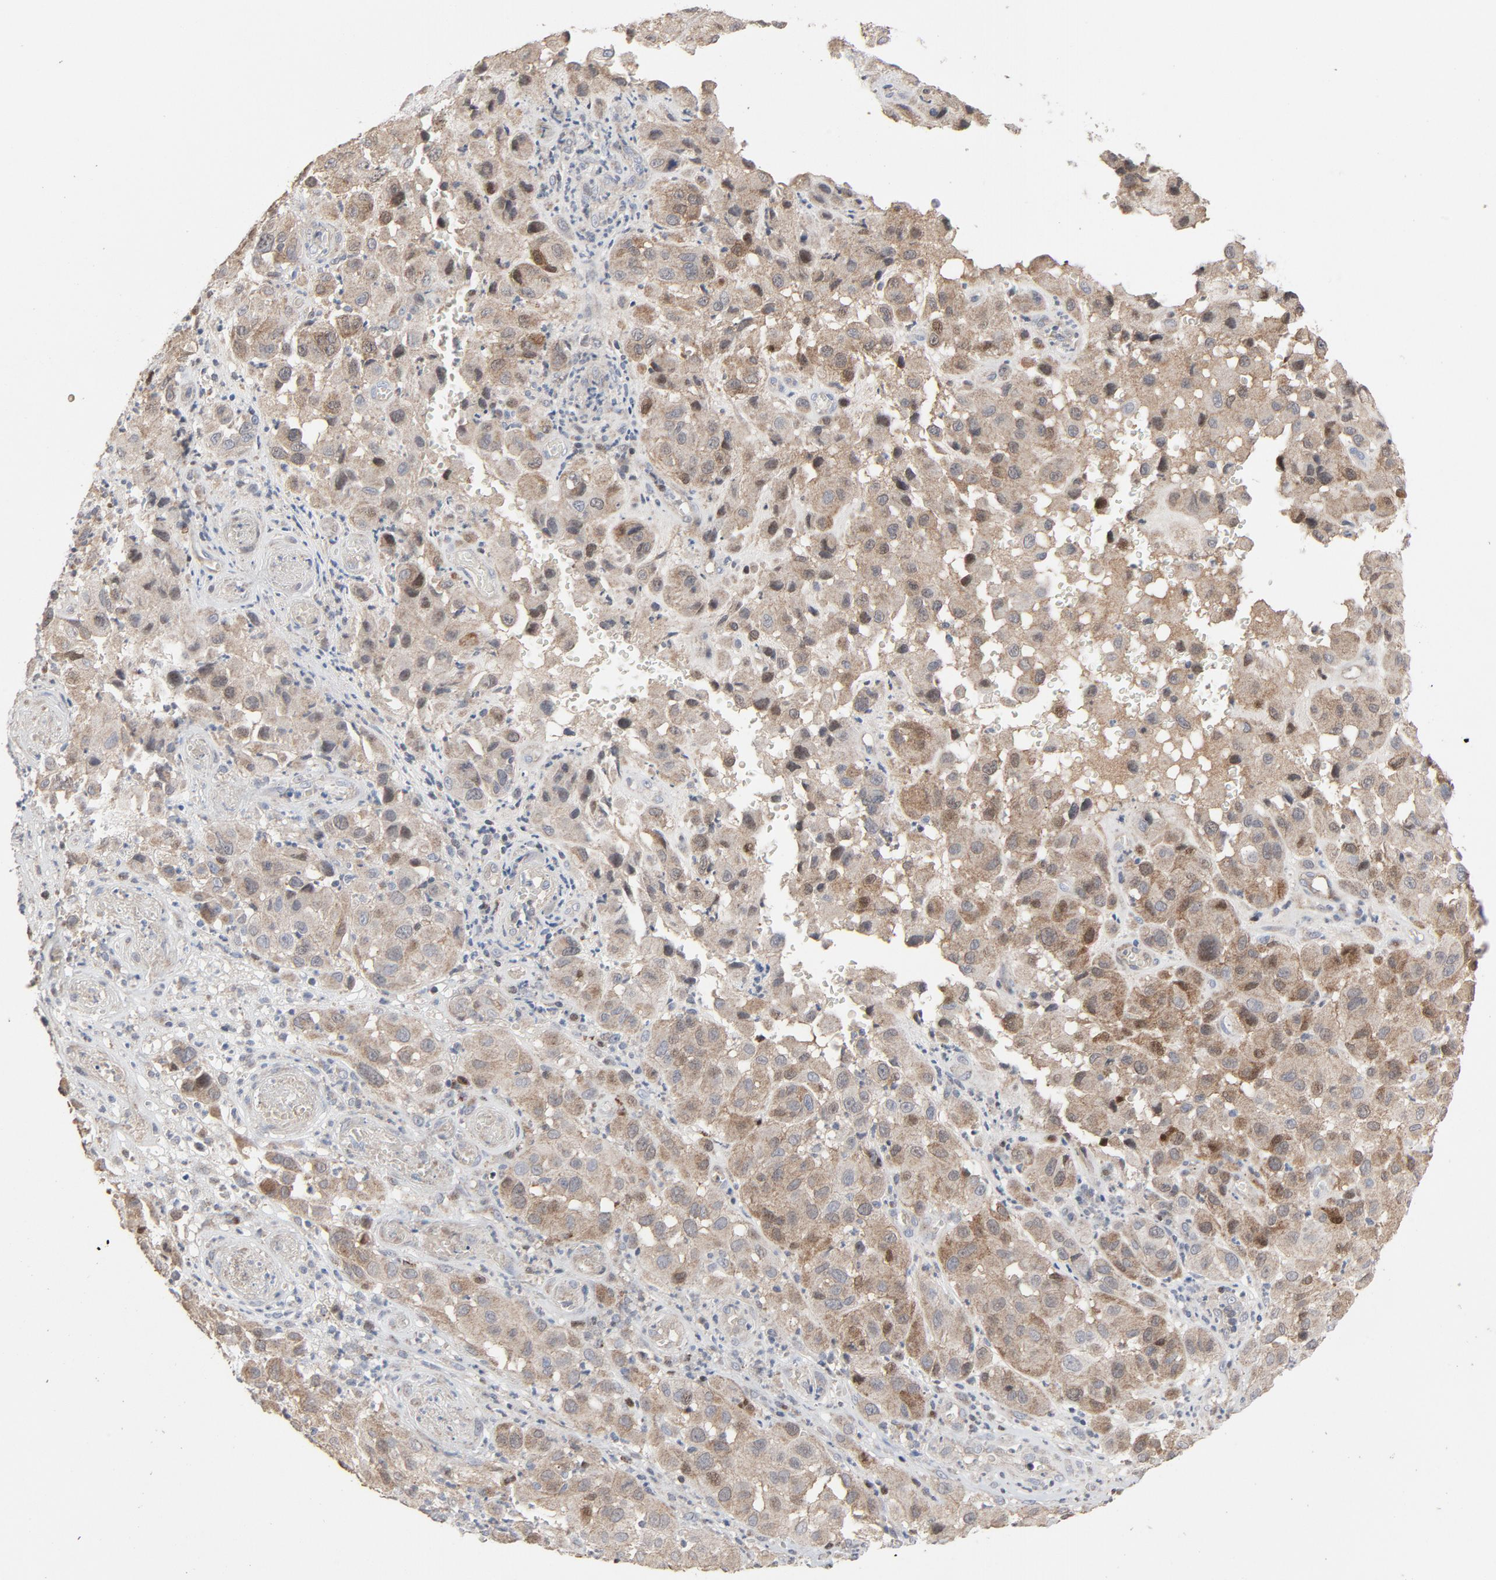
{"staining": {"intensity": "moderate", "quantity": "25%-75%", "location": "cytoplasmic/membranous,nuclear"}, "tissue": "melanoma", "cell_type": "Tumor cells", "image_type": "cancer", "snomed": [{"axis": "morphology", "description": "Malignant melanoma, NOS"}, {"axis": "topography", "description": "Skin"}], "caption": "Brown immunohistochemical staining in melanoma reveals moderate cytoplasmic/membranous and nuclear positivity in approximately 25%-75% of tumor cells.", "gene": "CDK6", "patient": {"sex": "female", "age": 21}}